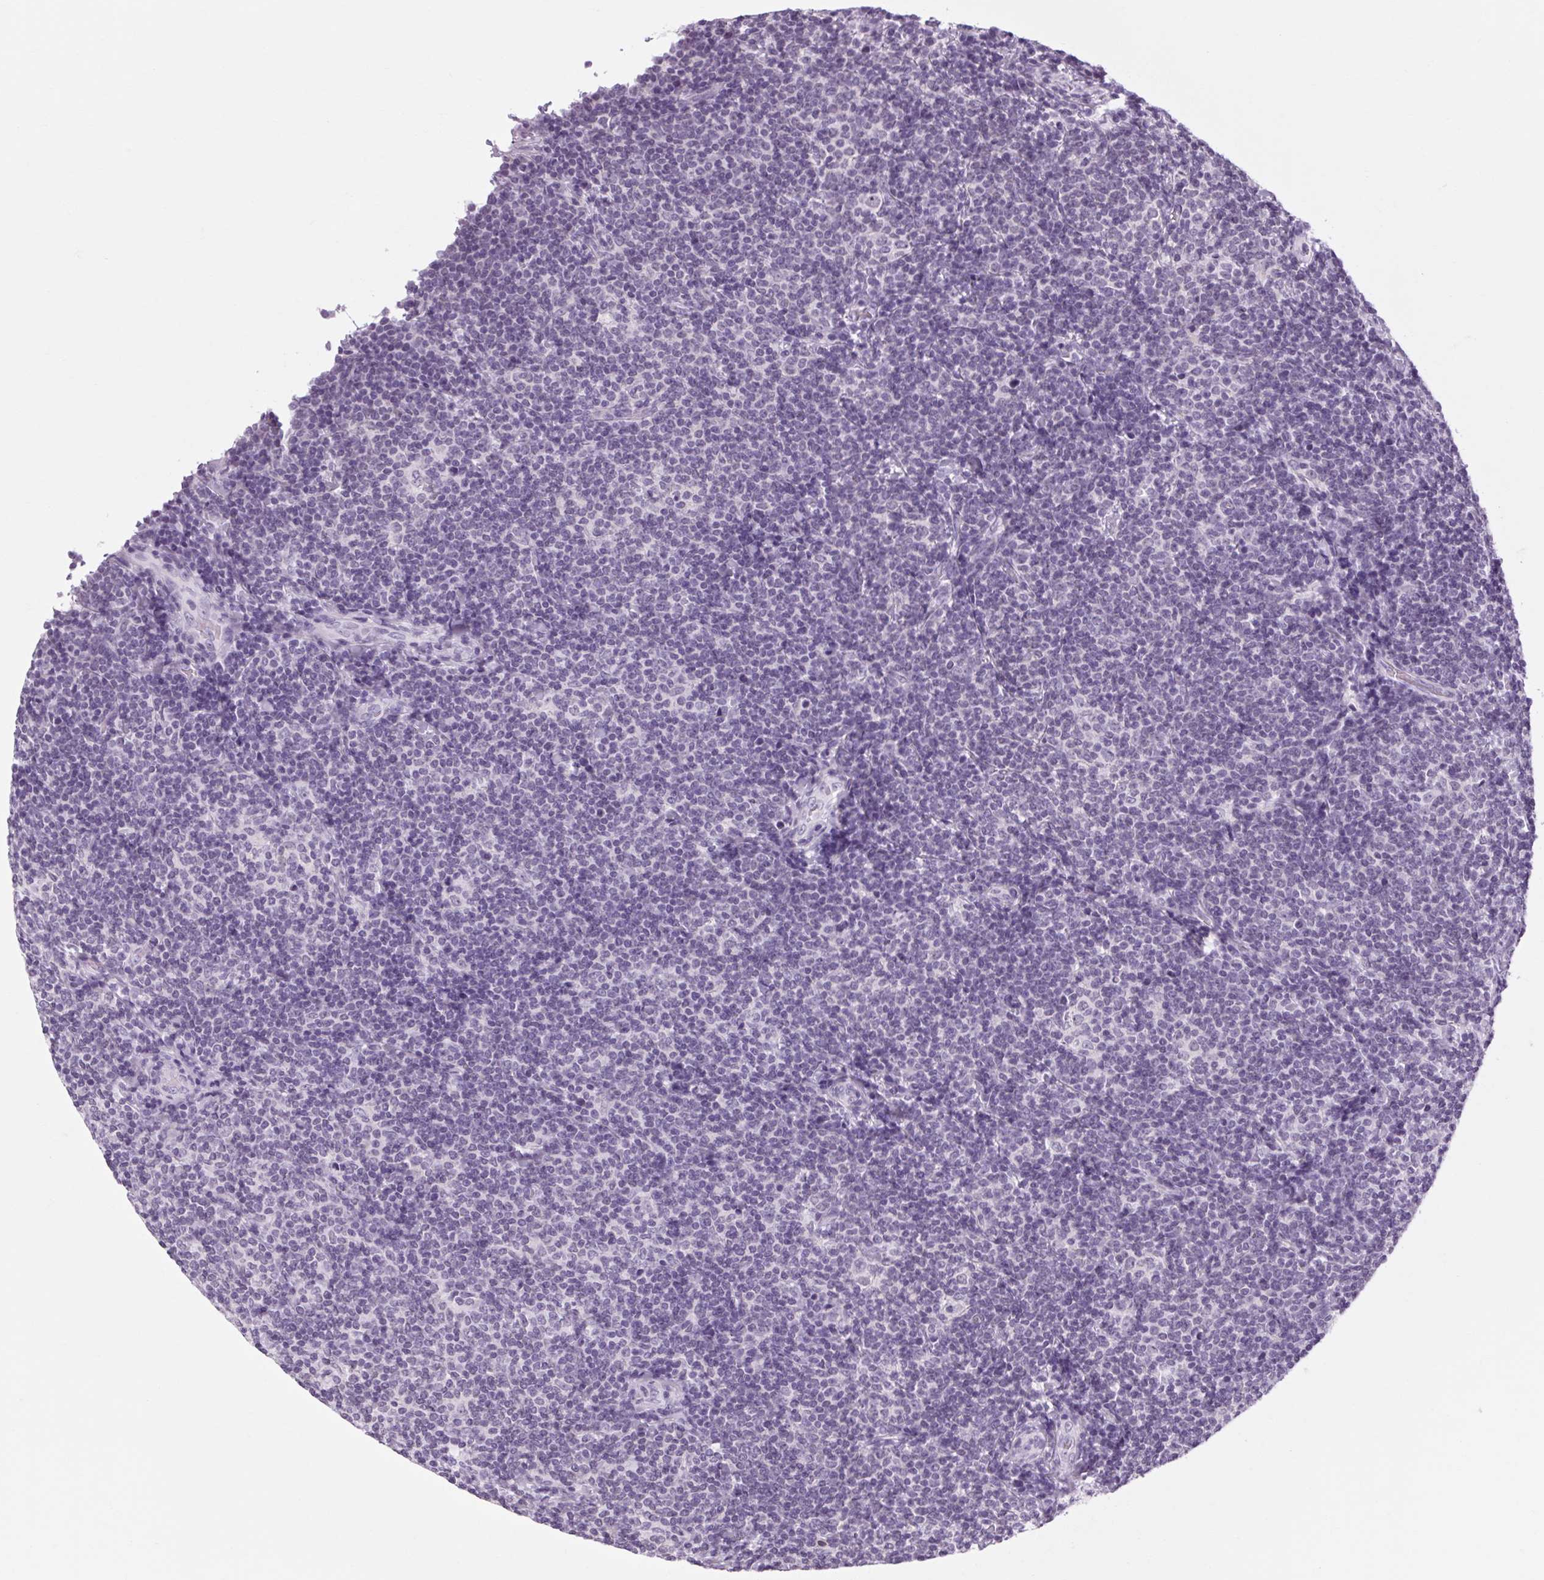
{"staining": {"intensity": "negative", "quantity": "none", "location": "none"}, "tissue": "lymphoma", "cell_type": "Tumor cells", "image_type": "cancer", "snomed": [{"axis": "morphology", "description": "Malignant lymphoma, non-Hodgkin's type, Low grade"}, {"axis": "topography", "description": "Lymph node"}], "caption": "Immunohistochemistry (IHC) of human low-grade malignant lymphoma, non-Hodgkin's type demonstrates no expression in tumor cells.", "gene": "KLHL40", "patient": {"sex": "female", "age": 56}}